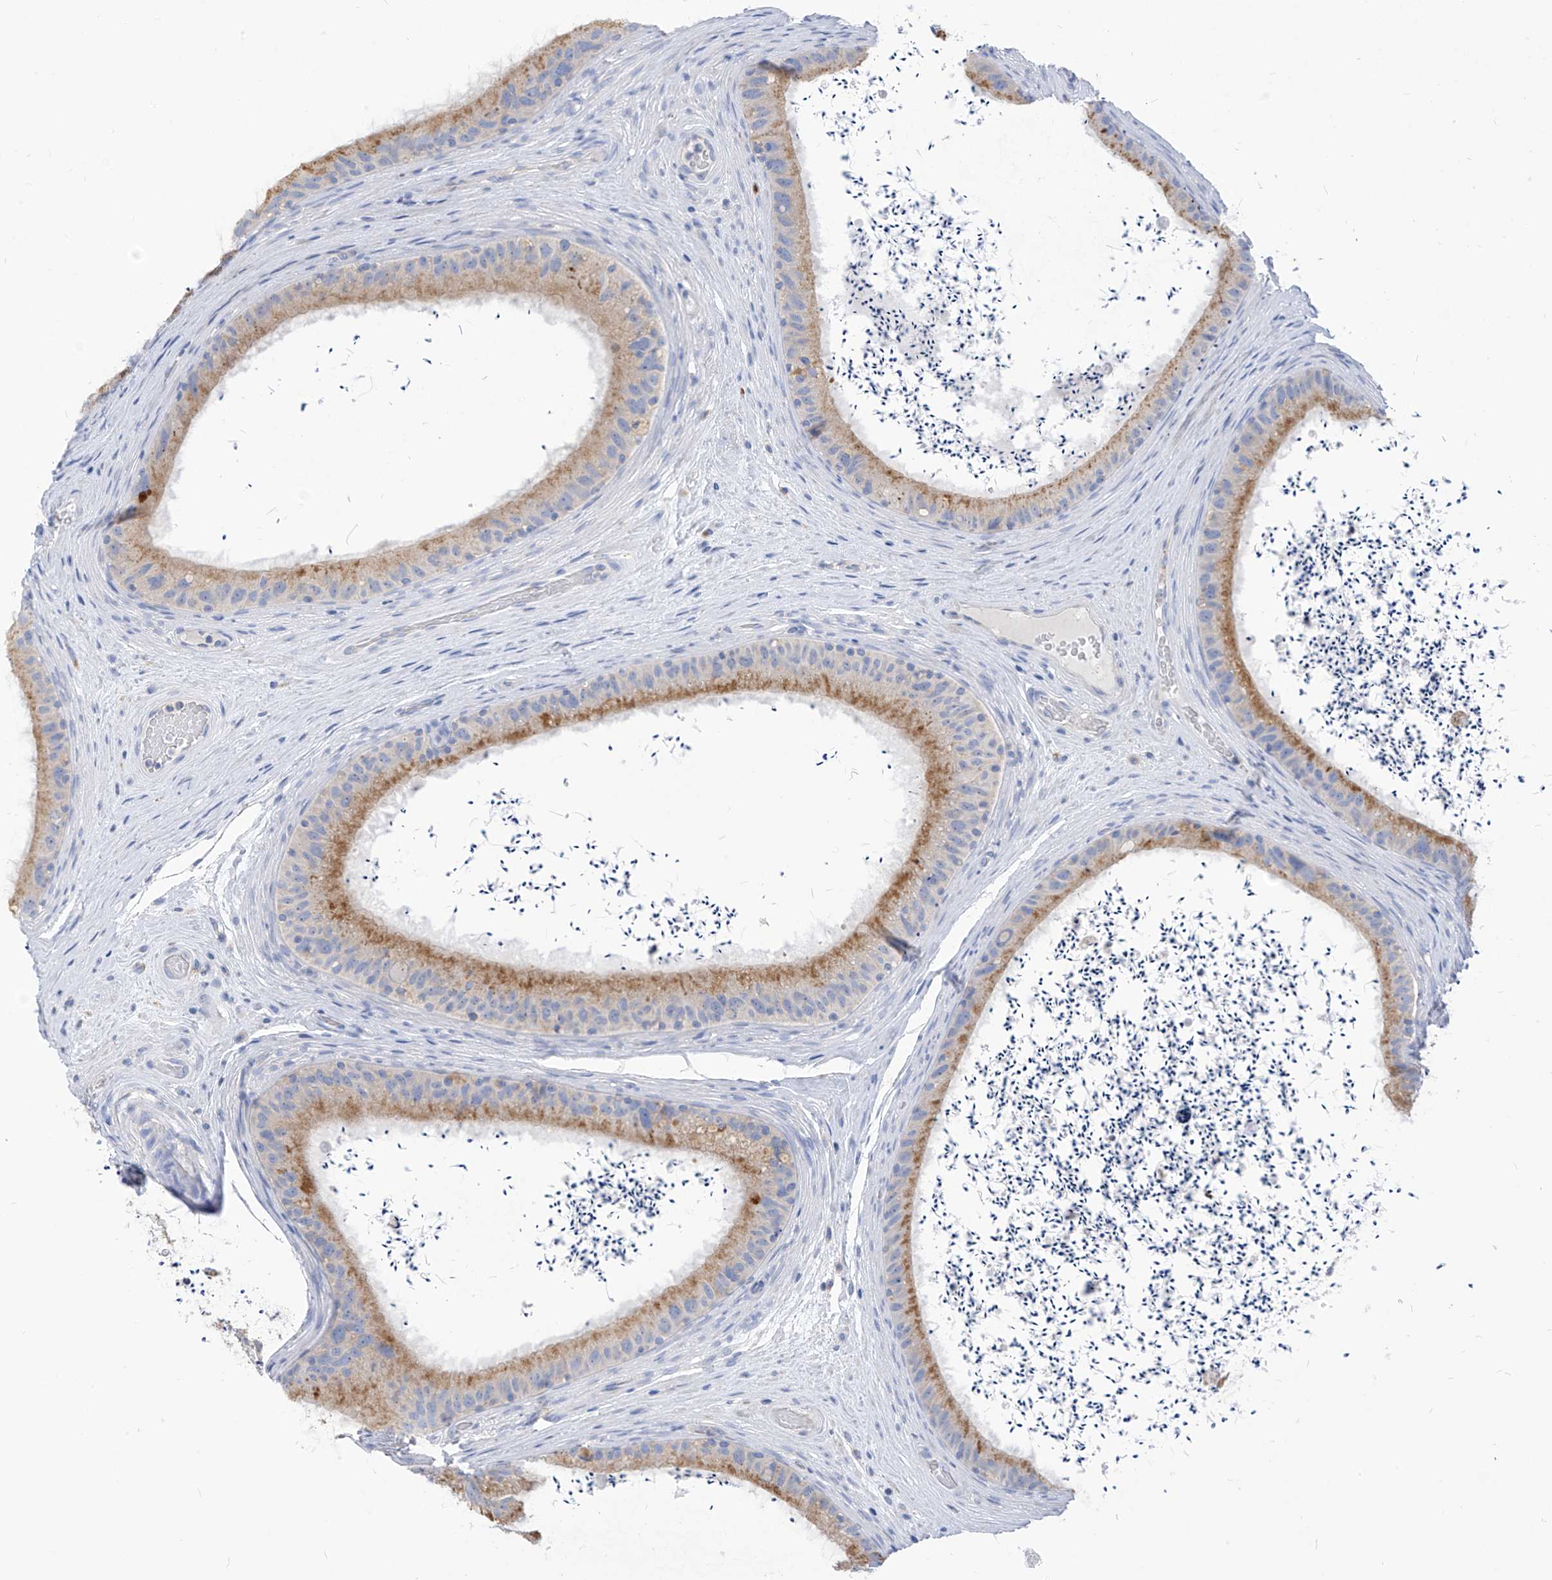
{"staining": {"intensity": "moderate", "quantity": "<25%", "location": "cytoplasmic/membranous"}, "tissue": "epididymis", "cell_type": "Glandular cells", "image_type": "normal", "snomed": [{"axis": "morphology", "description": "Normal tissue, NOS"}, {"axis": "topography", "description": "Epididymis, spermatic cord, NOS"}], "caption": "Immunohistochemical staining of benign epididymis shows low levels of moderate cytoplasmic/membranous expression in approximately <25% of glandular cells. (Brightfield microscopy of DAB IHC at high magnification).", "gene": "ZNF404", "patient": {"sex": "male", "age": 50}}